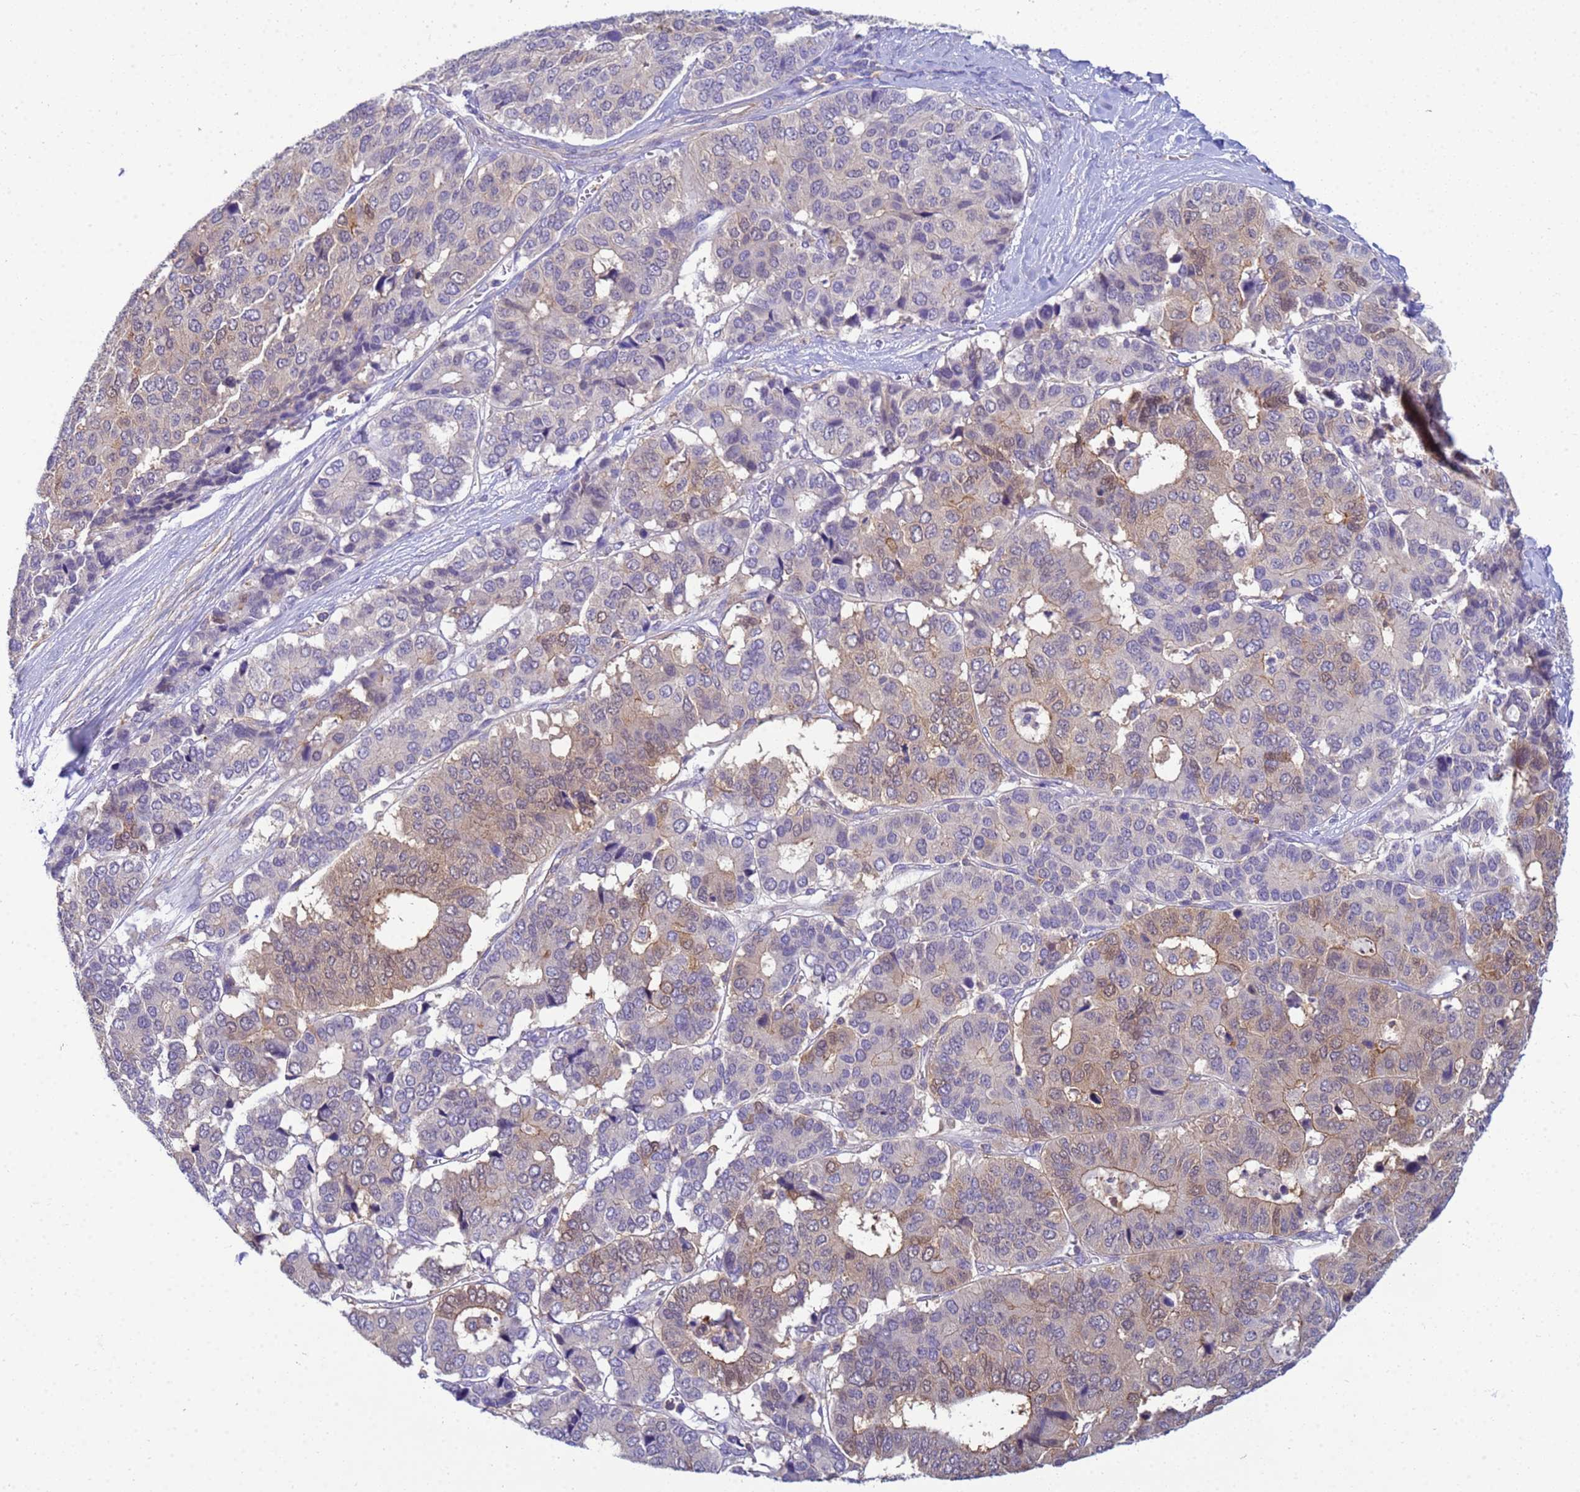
{"staining": {"intensity": "weak", "quantity": "<25%", "location": "cytoplasmic/membranous,nuclear"}, "tissue": "pancreatic cancer", "cell_type": "Tumor cells", "image_type": "cancer", "snomed": [{"axis": "morphology", "description": "Adenocarcinoma, NOS"}, {"axis": "topography", "description": "Pancreas"}], "caption": "This is an immunohistochemistry (IHC) histopathology image of pancreatic cancer. There is no positivity in tumor cells.", "gene": "KLHL13", "patient": {"sex": "male", "age": 50}}